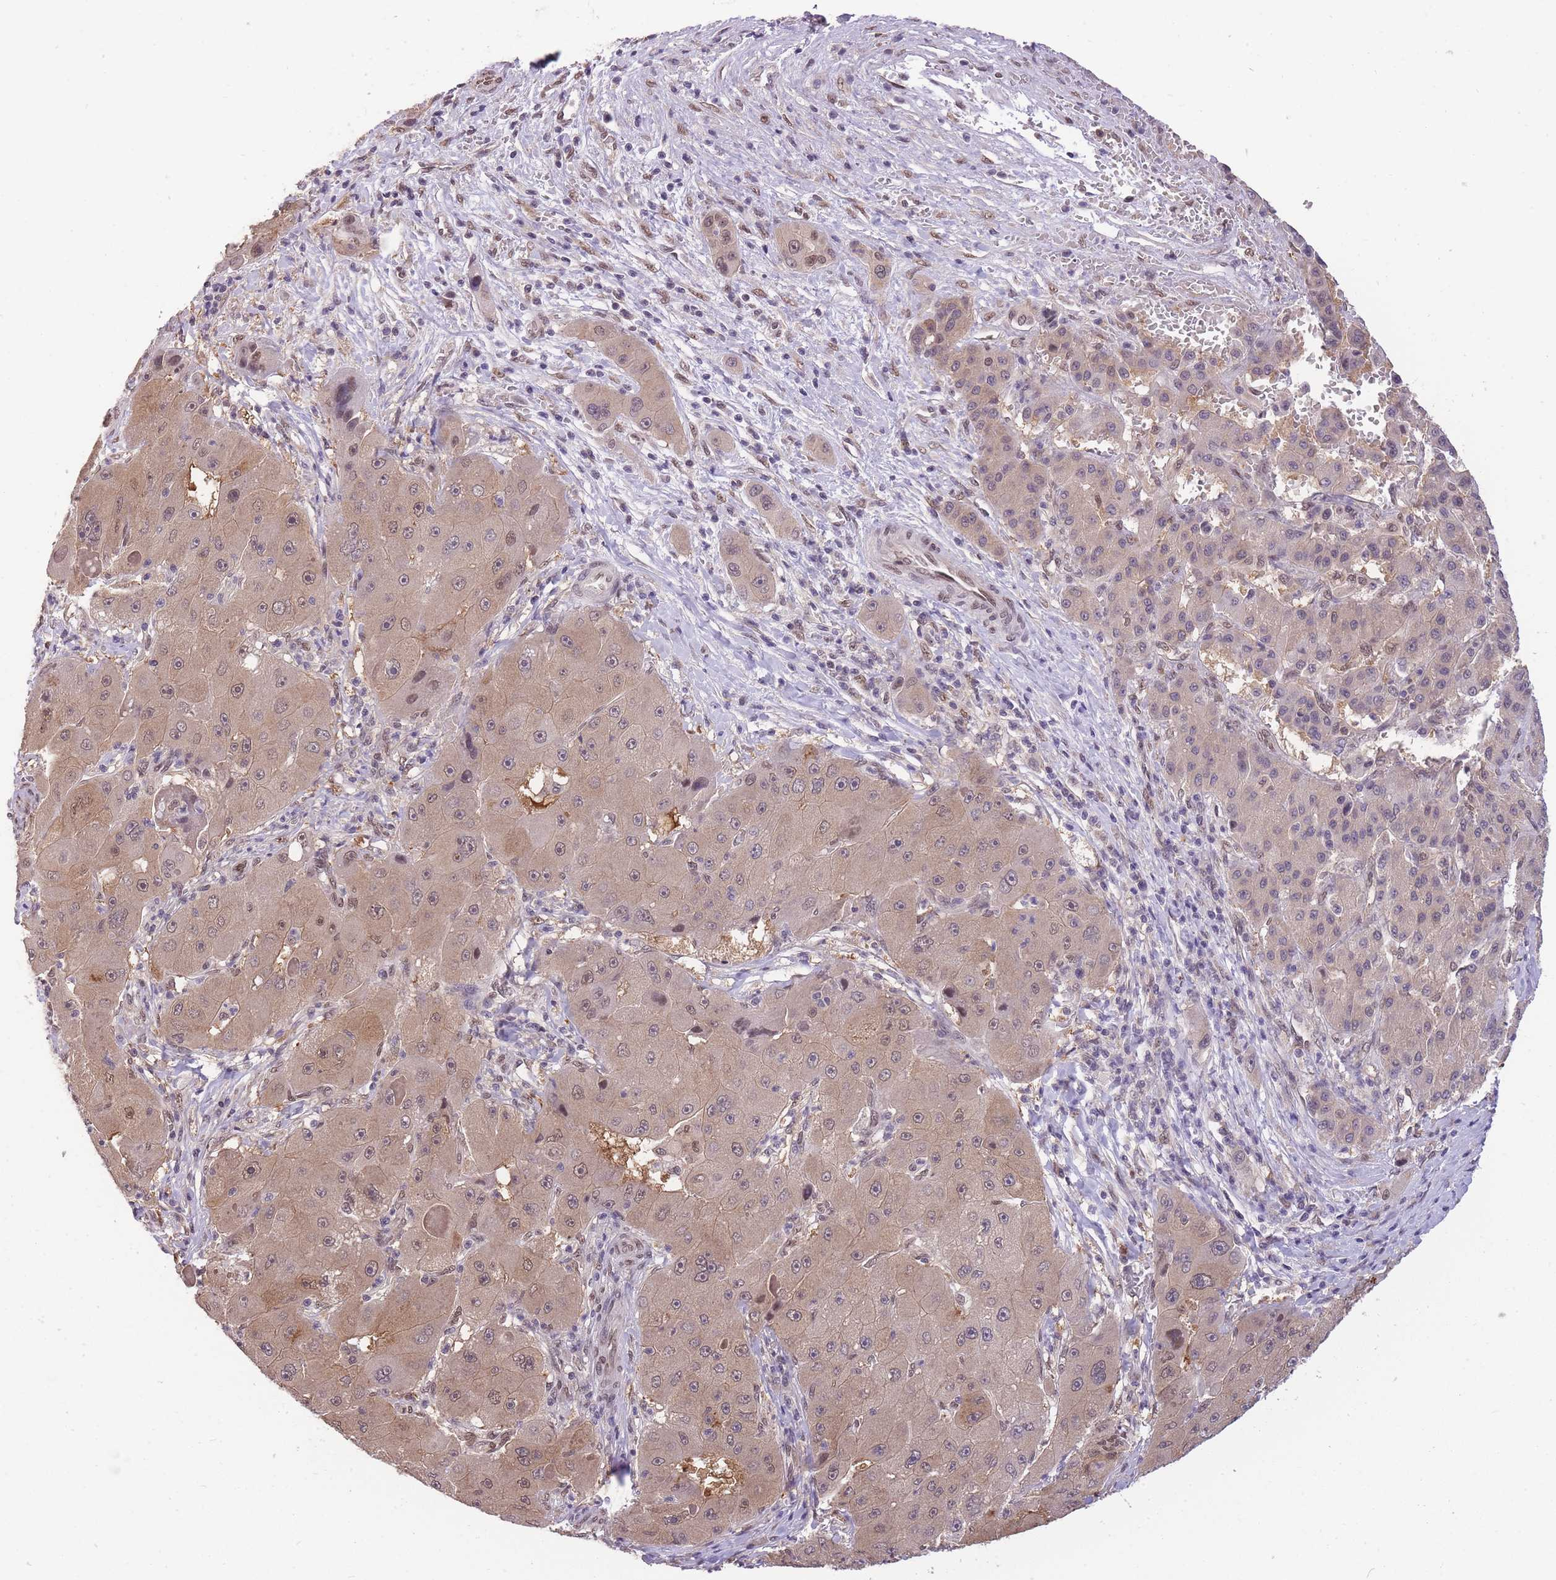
{"staining": {"intensity": "weak", "quantity": ">75%", "location": "cytoplasmic/membranous,nuclear"}, "tissue": "liver cancer", "cell_type": "Tumor cells", "image_type": "cancer", "snomed": [{"axis": "morphology", "description": "Carcinoma, Hepatocellular, NOS"}, {"axis": "topography", "description": "Liver"}], "caption": "Liver hepatocellular carcinoma stained with a protein marker exhibits weak staining in tumor cells.", "gene": "CDIP1", "patient": {"sex": "male", "age": 76}}